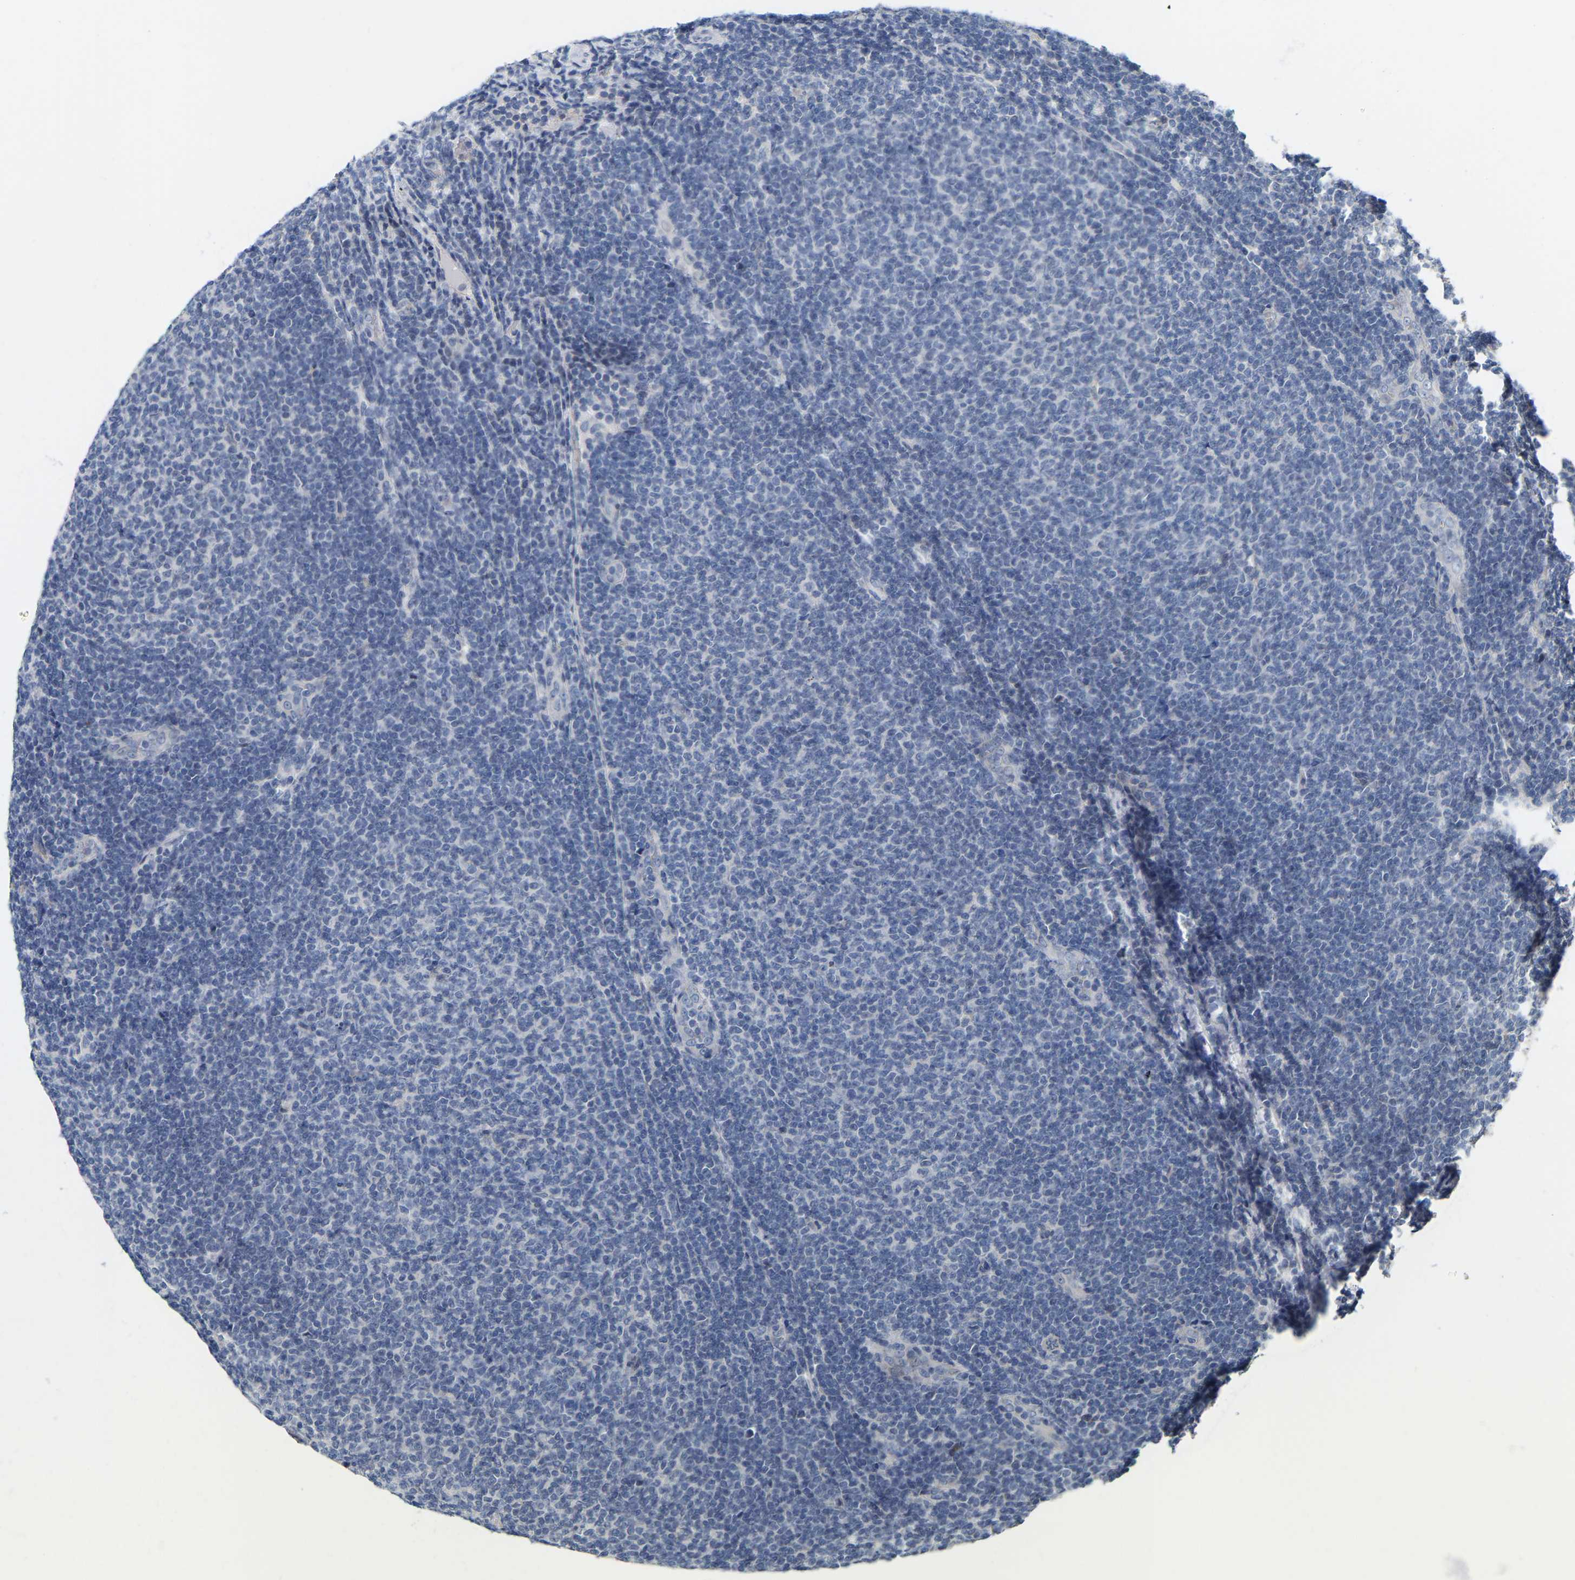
{"staining": {"intensity": "negative", "quantity": "none", "location": "none"}, "tissue": "lymphoma", "cell_type": "Tumor cells", "image_type": "cancer", "snomed": [{"axis": "morphology", "description": "Malignant lymphoma, non-Hodgkin's type, Low grade"}, {"axis": "topography", "description": "Lymph node"}], "caption": "There is no significant positivity in tumor cells of low-grade malignant lymphoma, non-Hodgkin's type. The staining is performed using DAB (3,3'-diaminobenzidine) brown chromogen with nuclei counter-stained in using hematoxylin.", "gene": "SSH1", "patient": {"sex": "male", "age": 66}}